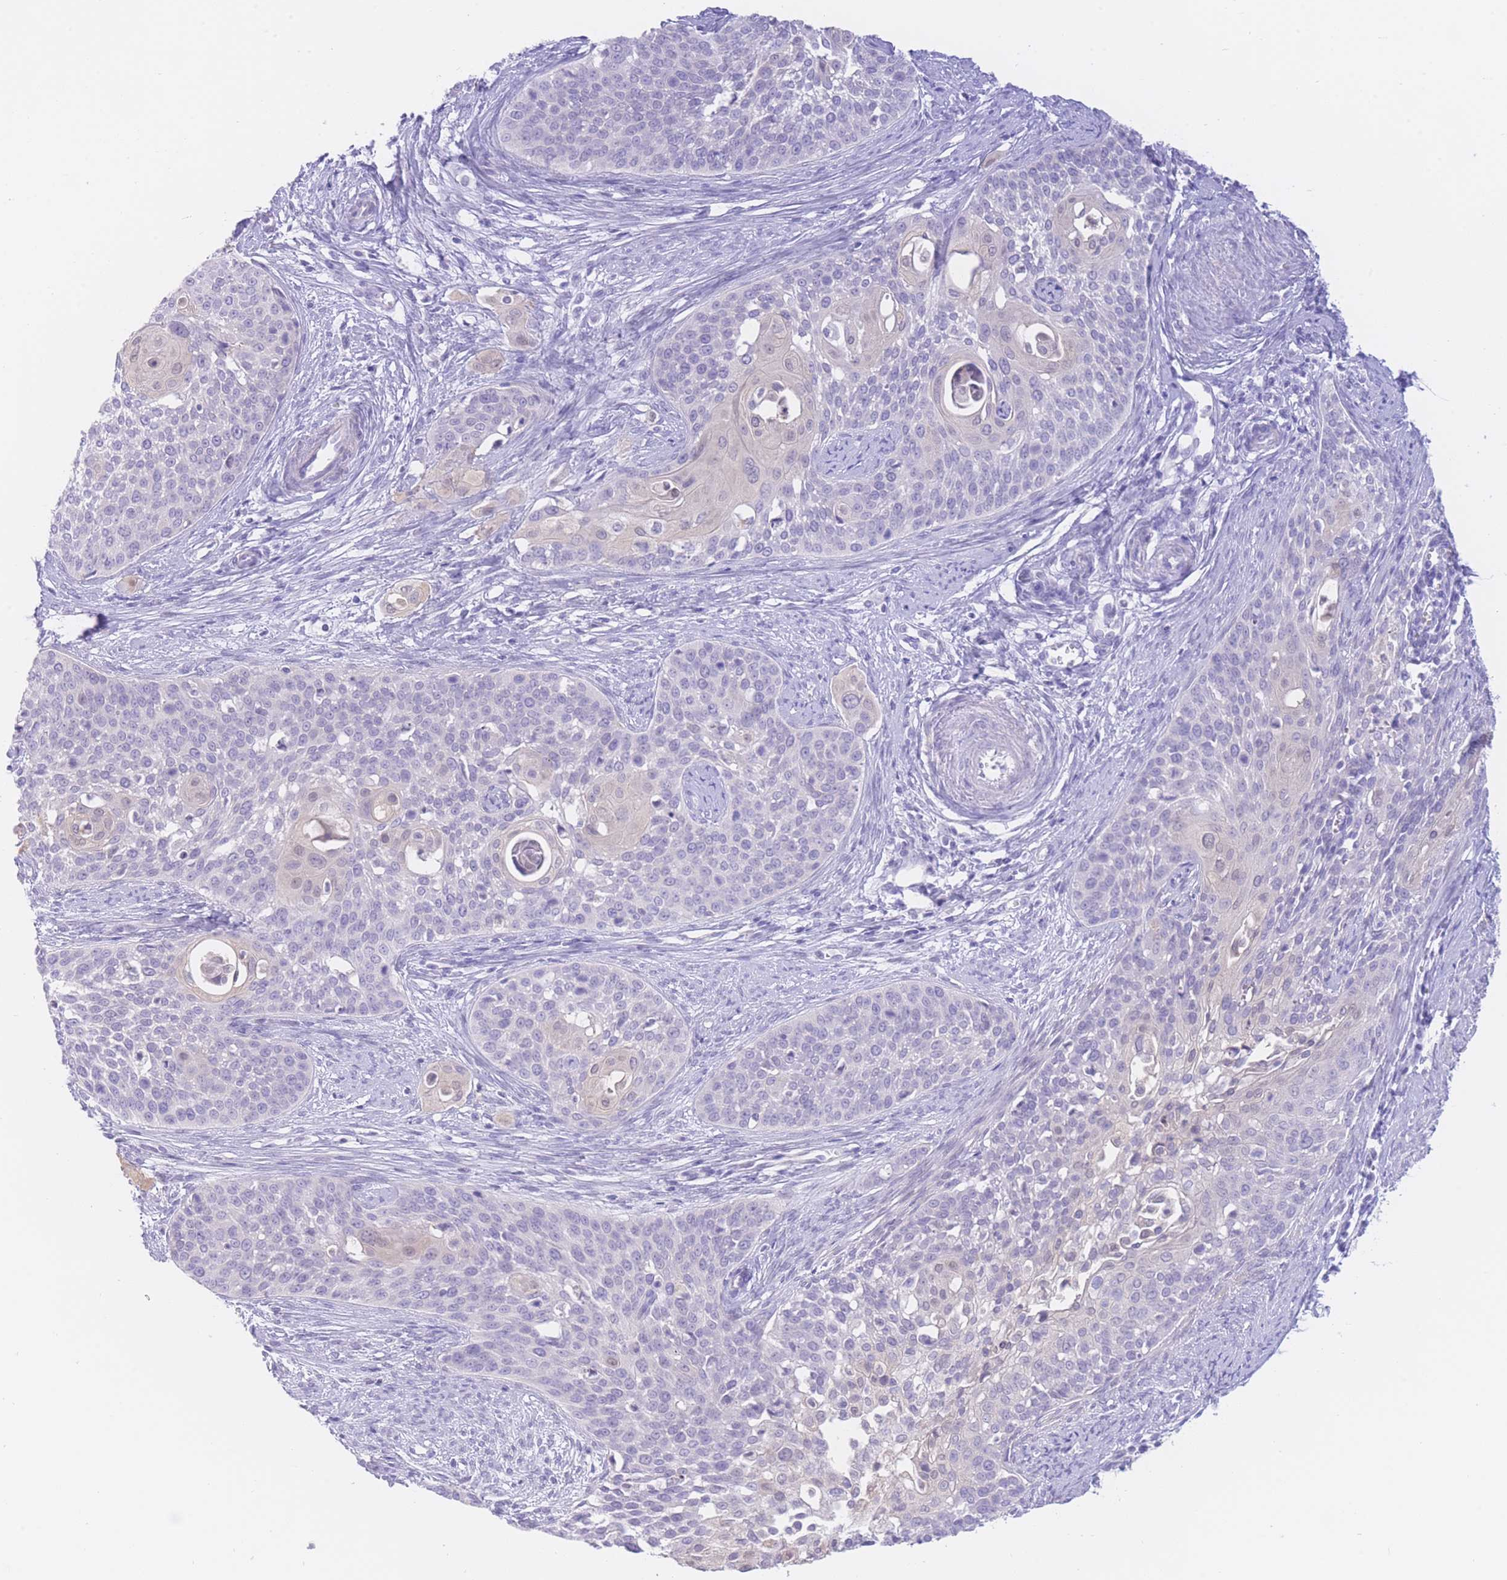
{"staining": {"intensity": "negative", "quantity": "none", "location": "none"}, "tissue": "cervical cancer", "cell_type": "Tumor cells", "image_type": "cancer", "snomed": [{"axis": "morphology", "description": "Squamous cell carcinoma, NOS"}, {"axis": "topography", "description": "Cervix"}], "caption": "Immunohistochemistry (IHC) image of squamous cell carcinoma (cervical) stained for a protein (brown), which demonstrates no expression in tumor cells. (DAB (3,3'-diaminobenzidine) IHC, high magnification).", "gene": "ZNF212", "patient": {"sex": "female", "age": 44}}